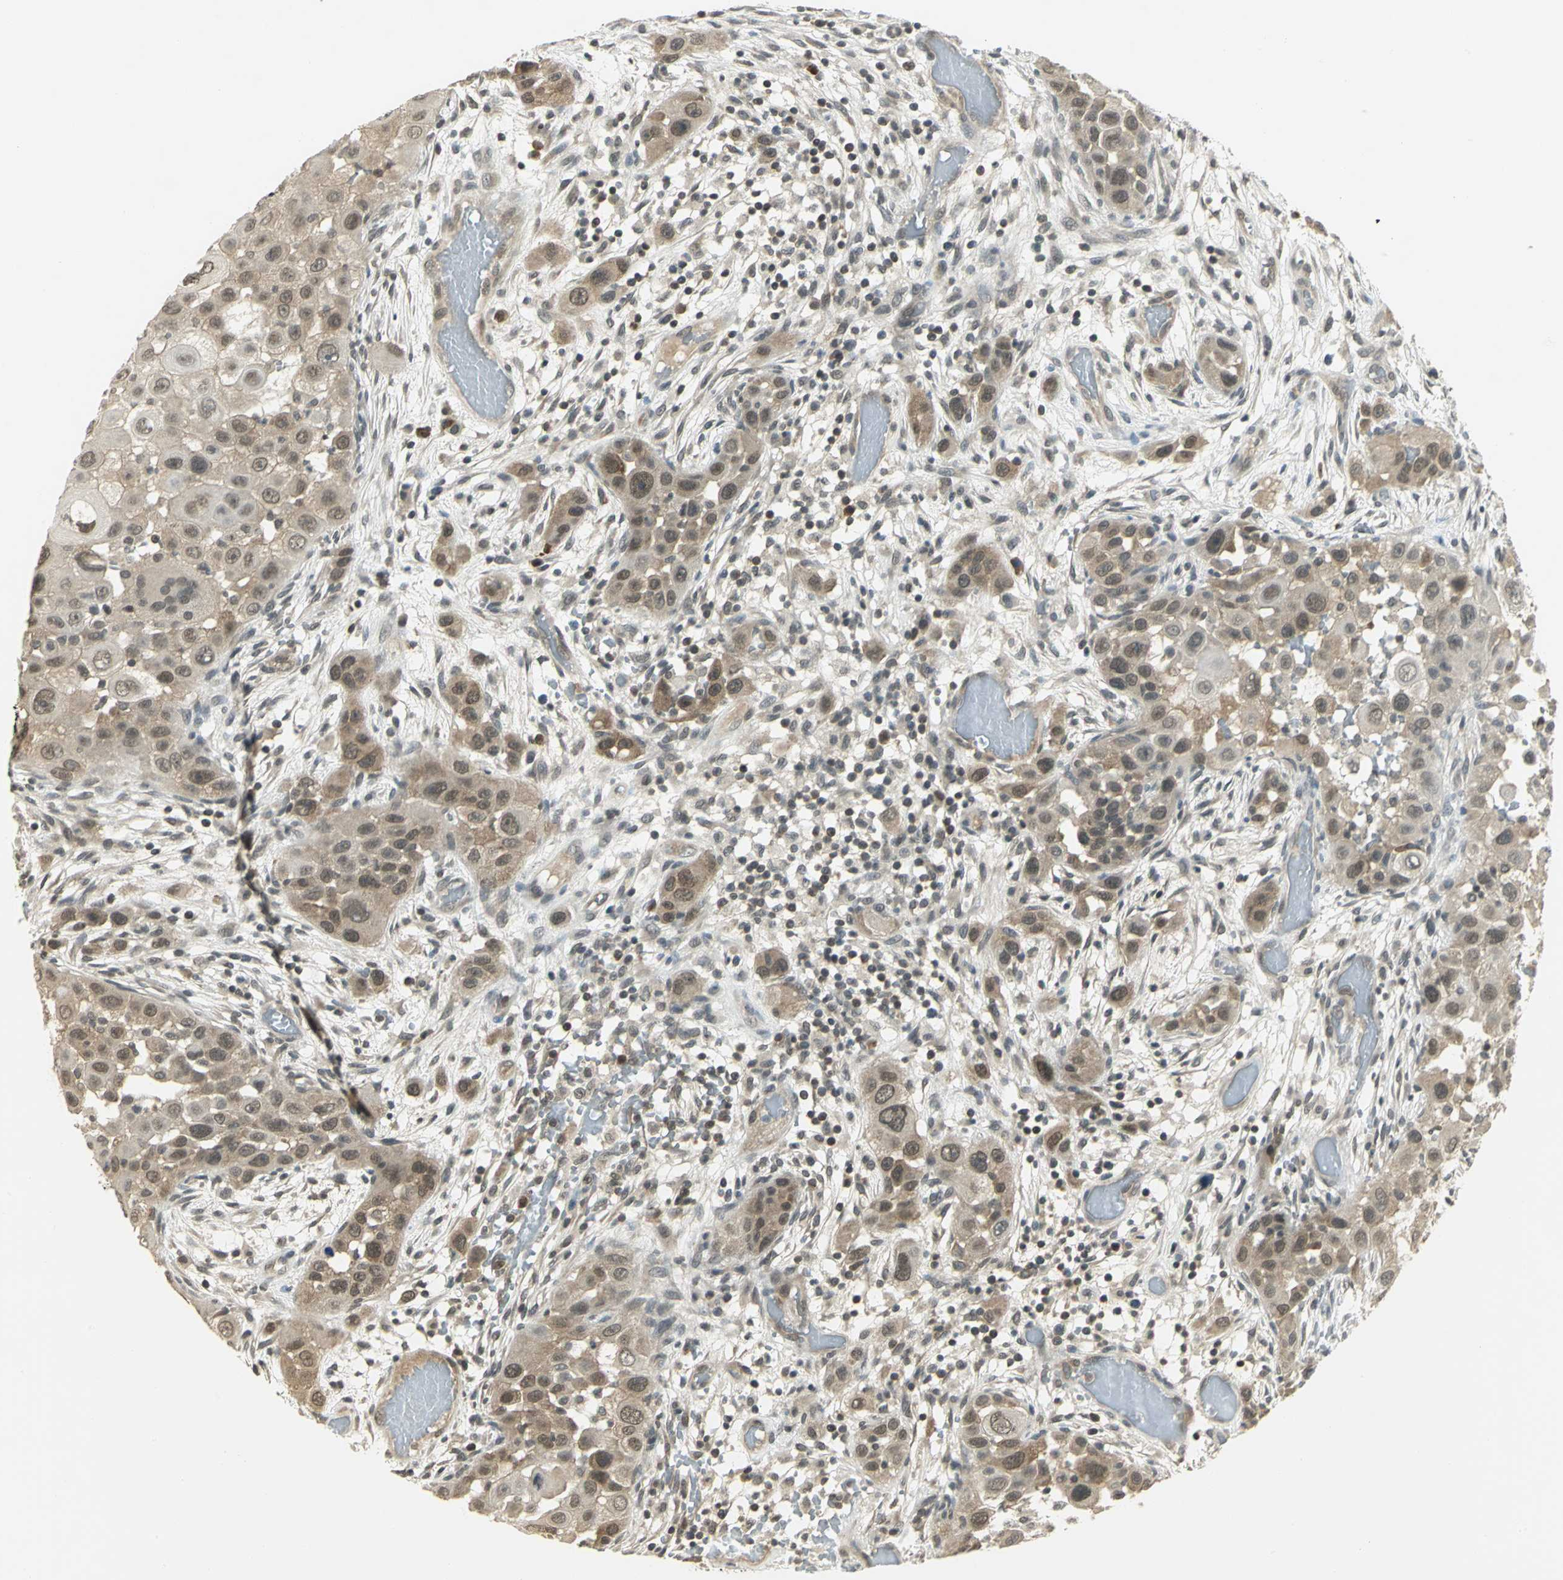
{"staining": {"intensity": "weak", "quantity": ">75%", "location": "cytoplasmic/membranous"}, "tissue": "head and neck cancer", "cell_type": "Tumor cells", "image_type": "cancer", "snomed": [{"axis": "morphology", "description": "Carcinoma, NOS"}, {"axis": "topography", "description": "Head-Neck"}], "caption": "Head and neck cancer (carcinoma) was stained to show a protein in brown. There is low levels of weak cytoplasmic/membranous staining in about >75% of tumor cells. The protein of interest is stained brown, and the nuclei are stained in blue (DAB IHC with brightfield microscopy, high magnification).", "gene": "CDC34", "patient": {"sex": "male", "age": 87}}